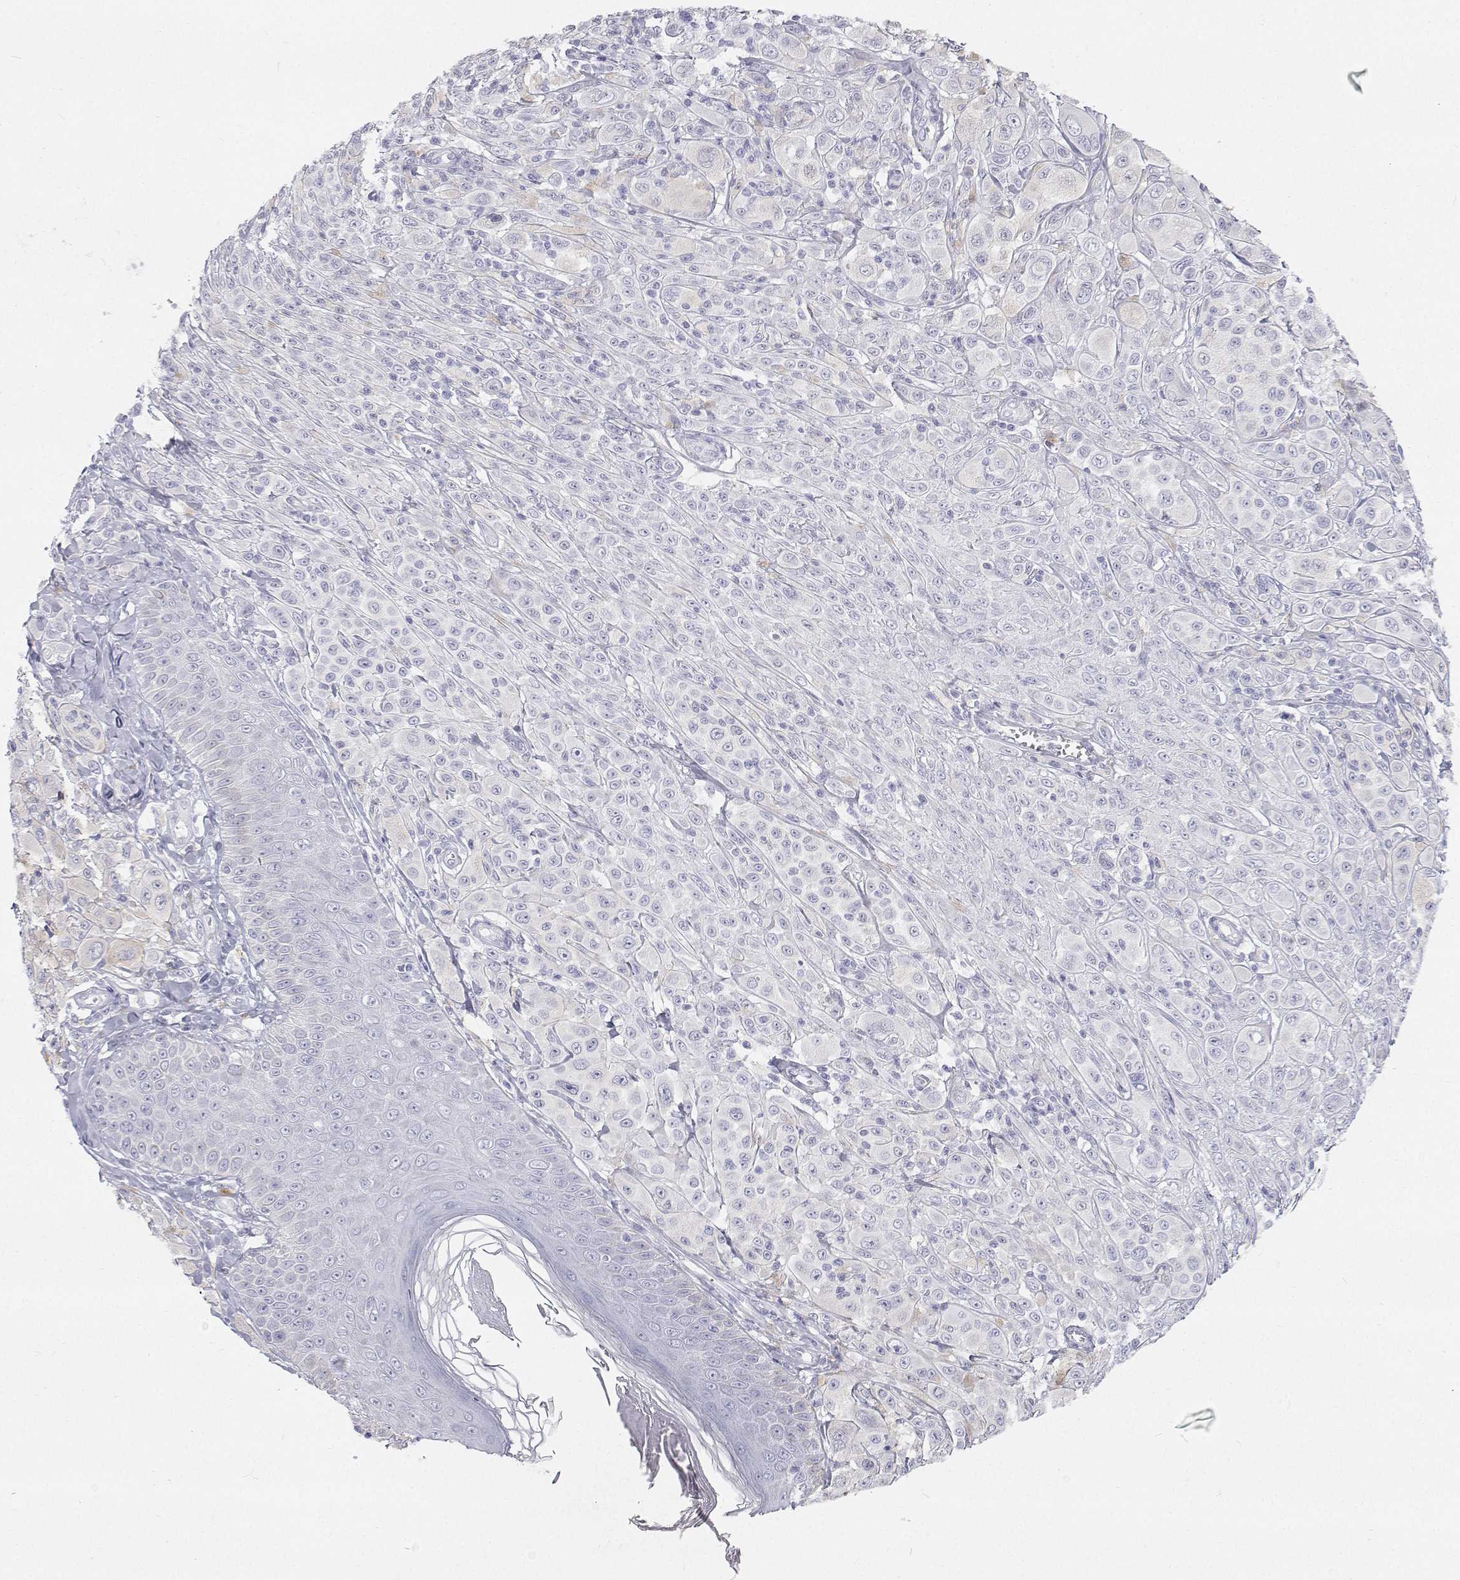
{"staining": {"intensity": "weak", "quantity": "<25%", "location": "cytoplasmic/membranous"}, "tissue": "melanoma", "cell_type": "Tumor cells", "image_type": "cancer", "snomed": [{"axis": "morphology", "description": "Malignant melanoma, NOS"}, {"axis": "topography", "description": "Skin"}], "caption": "An IHC image of malignant melanoma is shown. There is no staining in tumor cells of malignant melanoma.", "gene": "NCR2", "patient": {"sex": "male", "age": 67}}